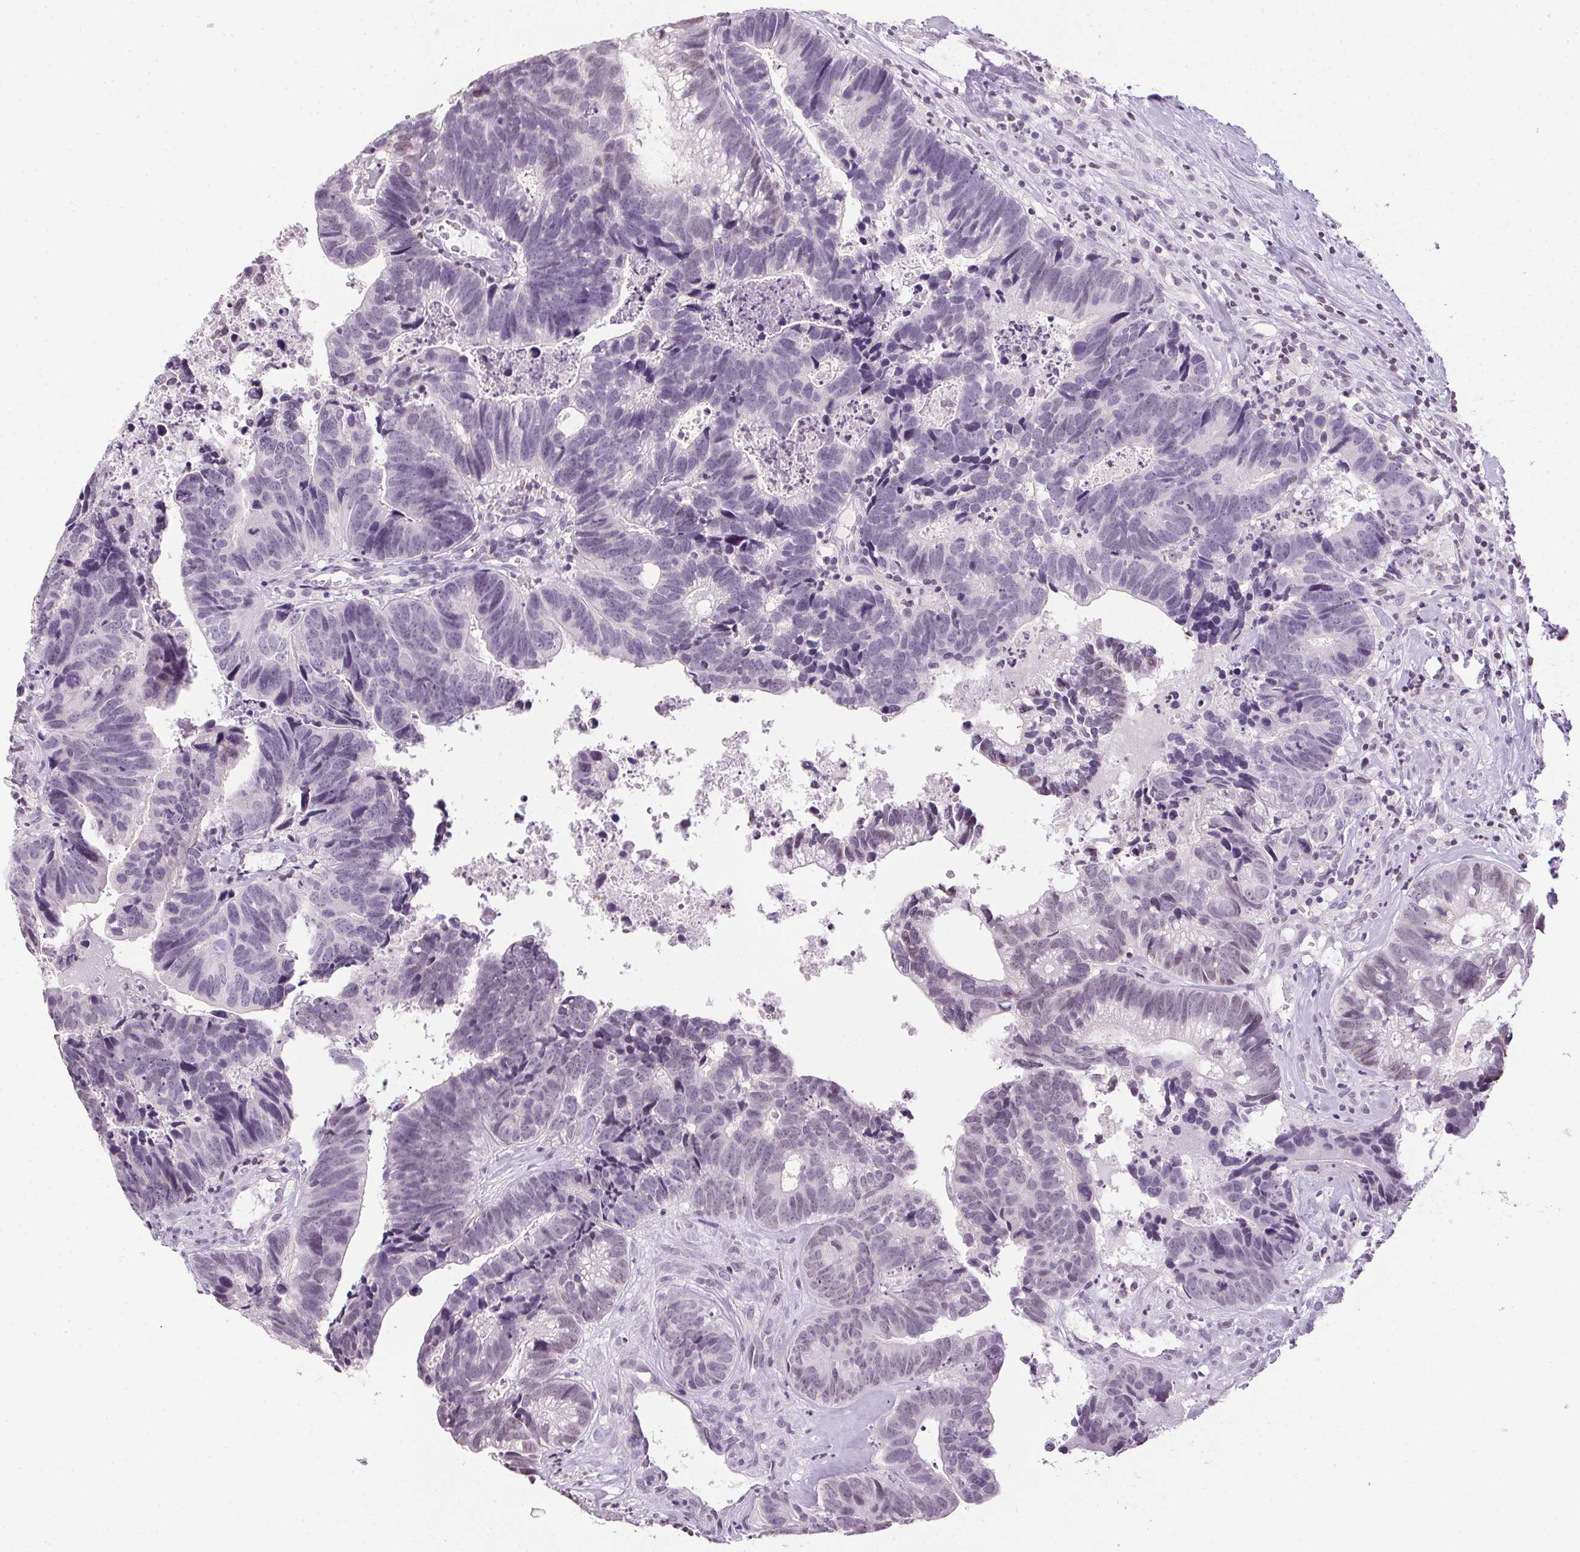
{"staining": {"intensity": "negative", "quantity": "none", "location": "none"}, "tissue": "head and neck cancer", "cell_type": "Tumor cells", "image_type": "cancer", "snomed": [{"axis": "morphology", "description": "Adenocarcinoma, NOS"}, {"axis": "topography", "description": "Head-Neck"}], "caption": "IHC of adenocarcinoma (head and neck) demonstrates no positivity in tumor cells.", "gene": "PRL", "patient": {"sex": "male", "age": 62}}